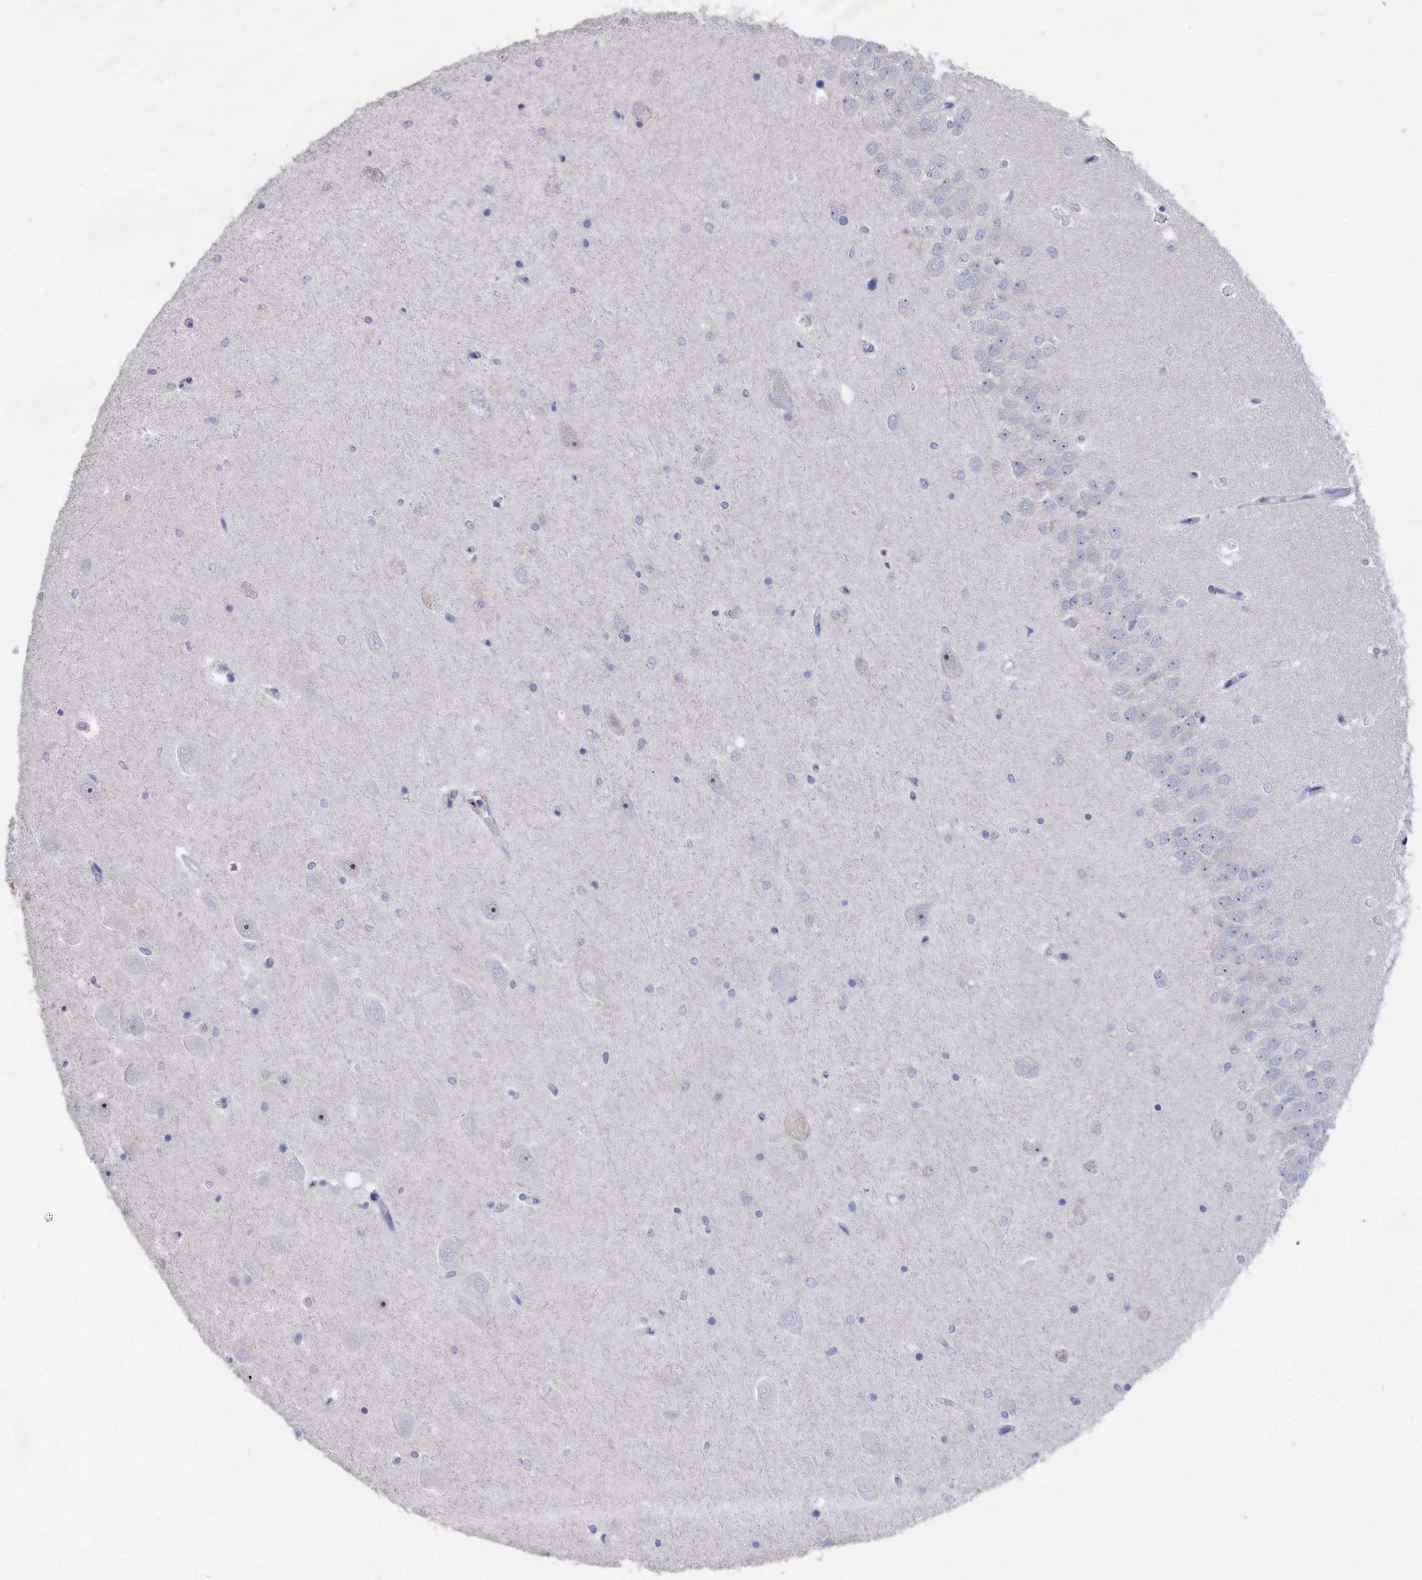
{"staining": {"intensity": "negative", "quantity": "none", "location": "none"}, "tissue": "hippocampus", "cell_type": "Glial cells", "image_type": "normal", "snomed": [{"axis": "morphology", "description": "Normal tissue, NOS"}, {"axis": "topography", "description": "Hippocampus"}], "caption": "Glial cells are negative for brown protein staining in normal hippocampus. The staining is performed using DAB (3,3'-diaminobenzidine) brown chromogen with nuclei counter-stained in using hematoxylin.", "gene": "SEMG2", "patient": {"sex": "male", "age": 45}}